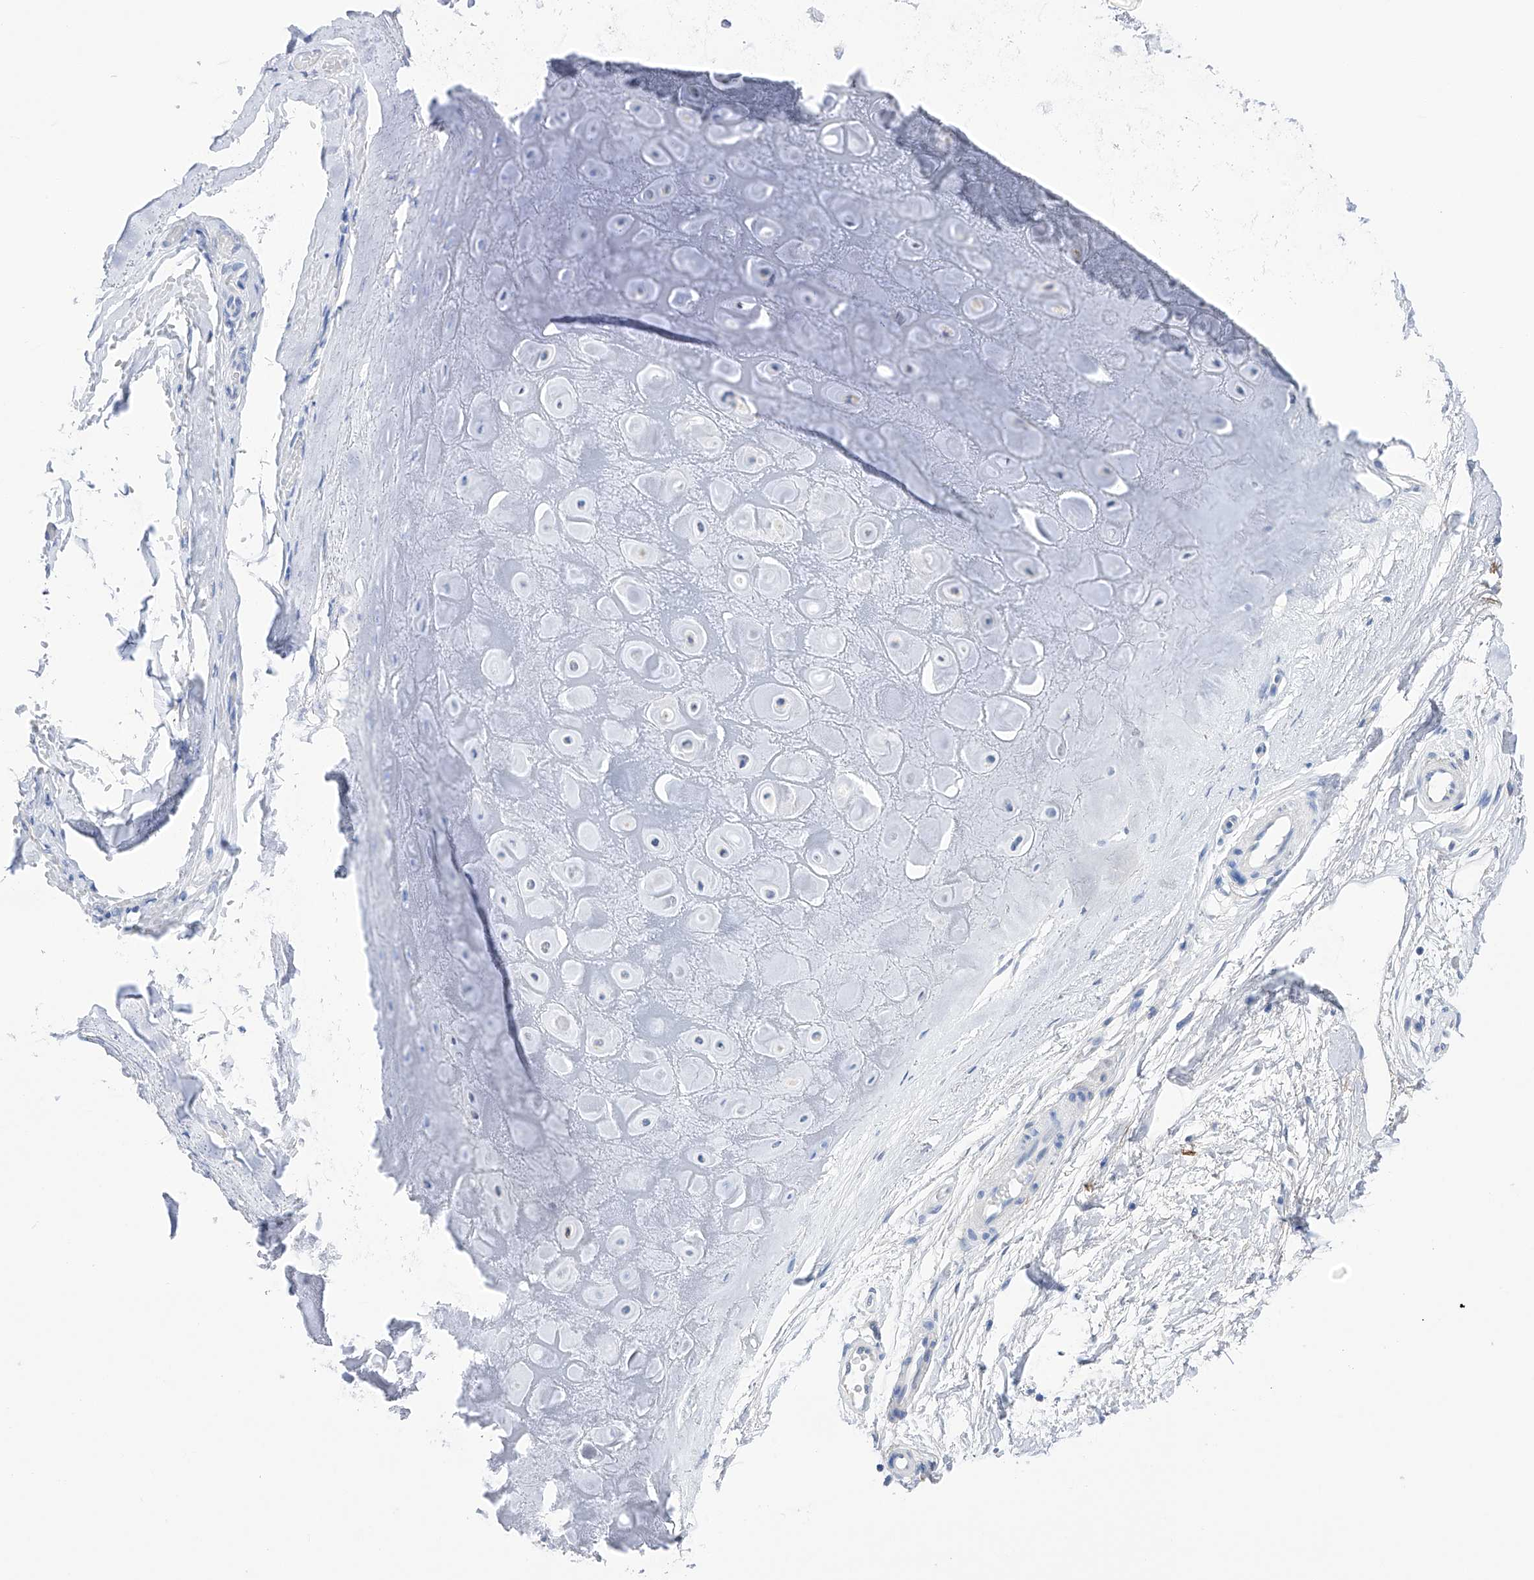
{"staining": {"intensity": "negative", "quantity": "none", "location": "none"}, "tissue": "adipose tissue", "cell_type": "Adipocytes", "image_type": "normal", "snomed": [{"axis": "morphology", "description": "Normal tissue, NOS"}, {"axis": "morphology", "description": "Basal cell carcinoma"}, {"axis": "topography", "description": "Skin"}], "caption": "Human adipose tissue stained for a protein using immunohistochemistry (IHC) displays no positivity in adipocytes.", "gene": "FLG", "patient": {"sex": "female", "age": 89}}